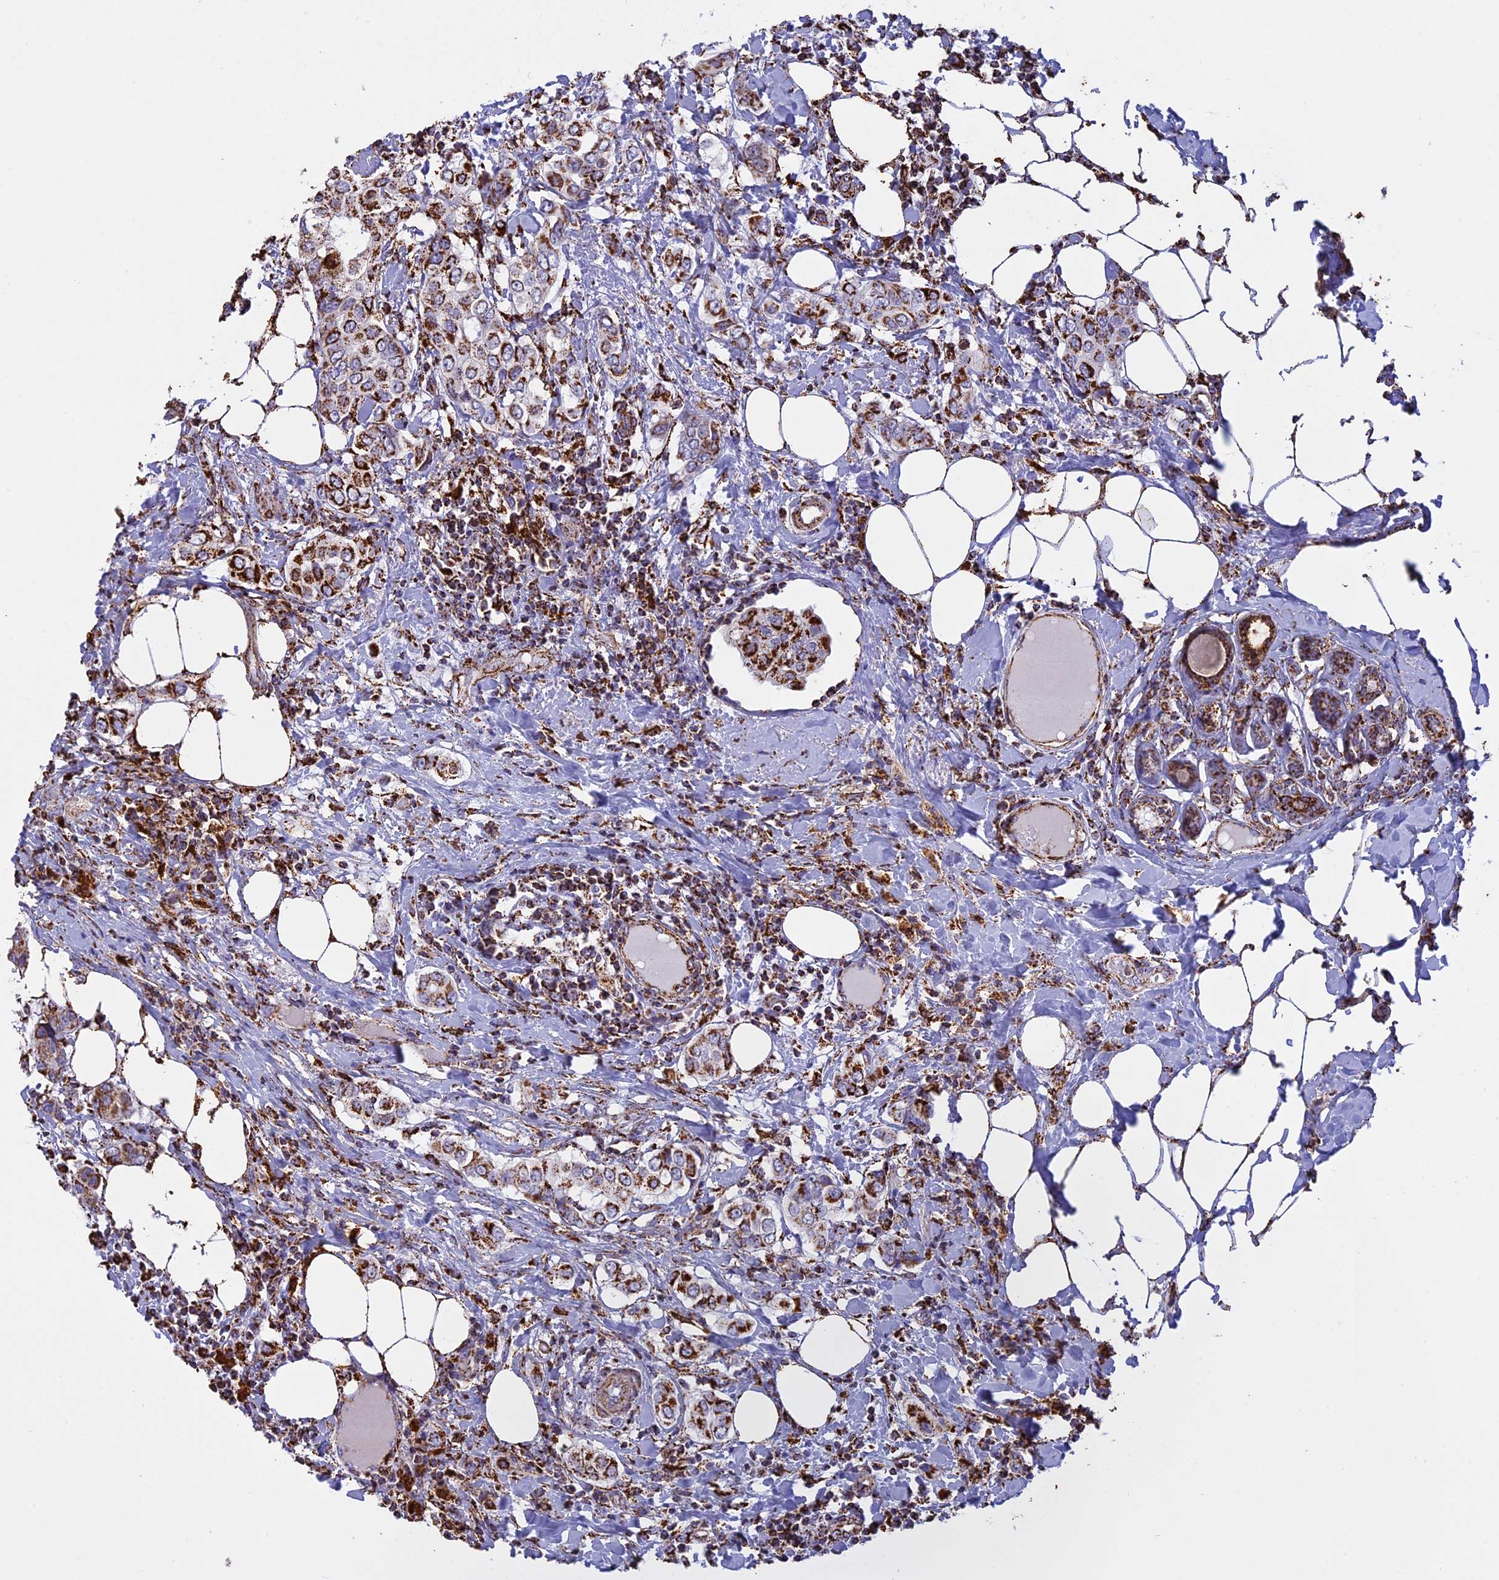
{"staining": {"intensity": "strong", "quantity": ">75%", "location": "cytoplasmic/membranous"}, "tissue": "breast cancer", "cell_type": "Tumor cells", "image_type": "cancer", "snomed": [{"axis": "morphology", "description": "Lobular carcinoma"}, {"axis": "topography", "description": "Breast"}], "caption": "A high amount of strong cytoplasmic/membranous staining is identified in approximately >75% of tumor cells in lobular carcinoma (breast) tissue. (DAB (3,3'-diaminobenzidine) IHC, brown staining for protein, blue staining for nuclei).", "gene": "KCNG1", "patient": {"sex": "female", "age": 51}}